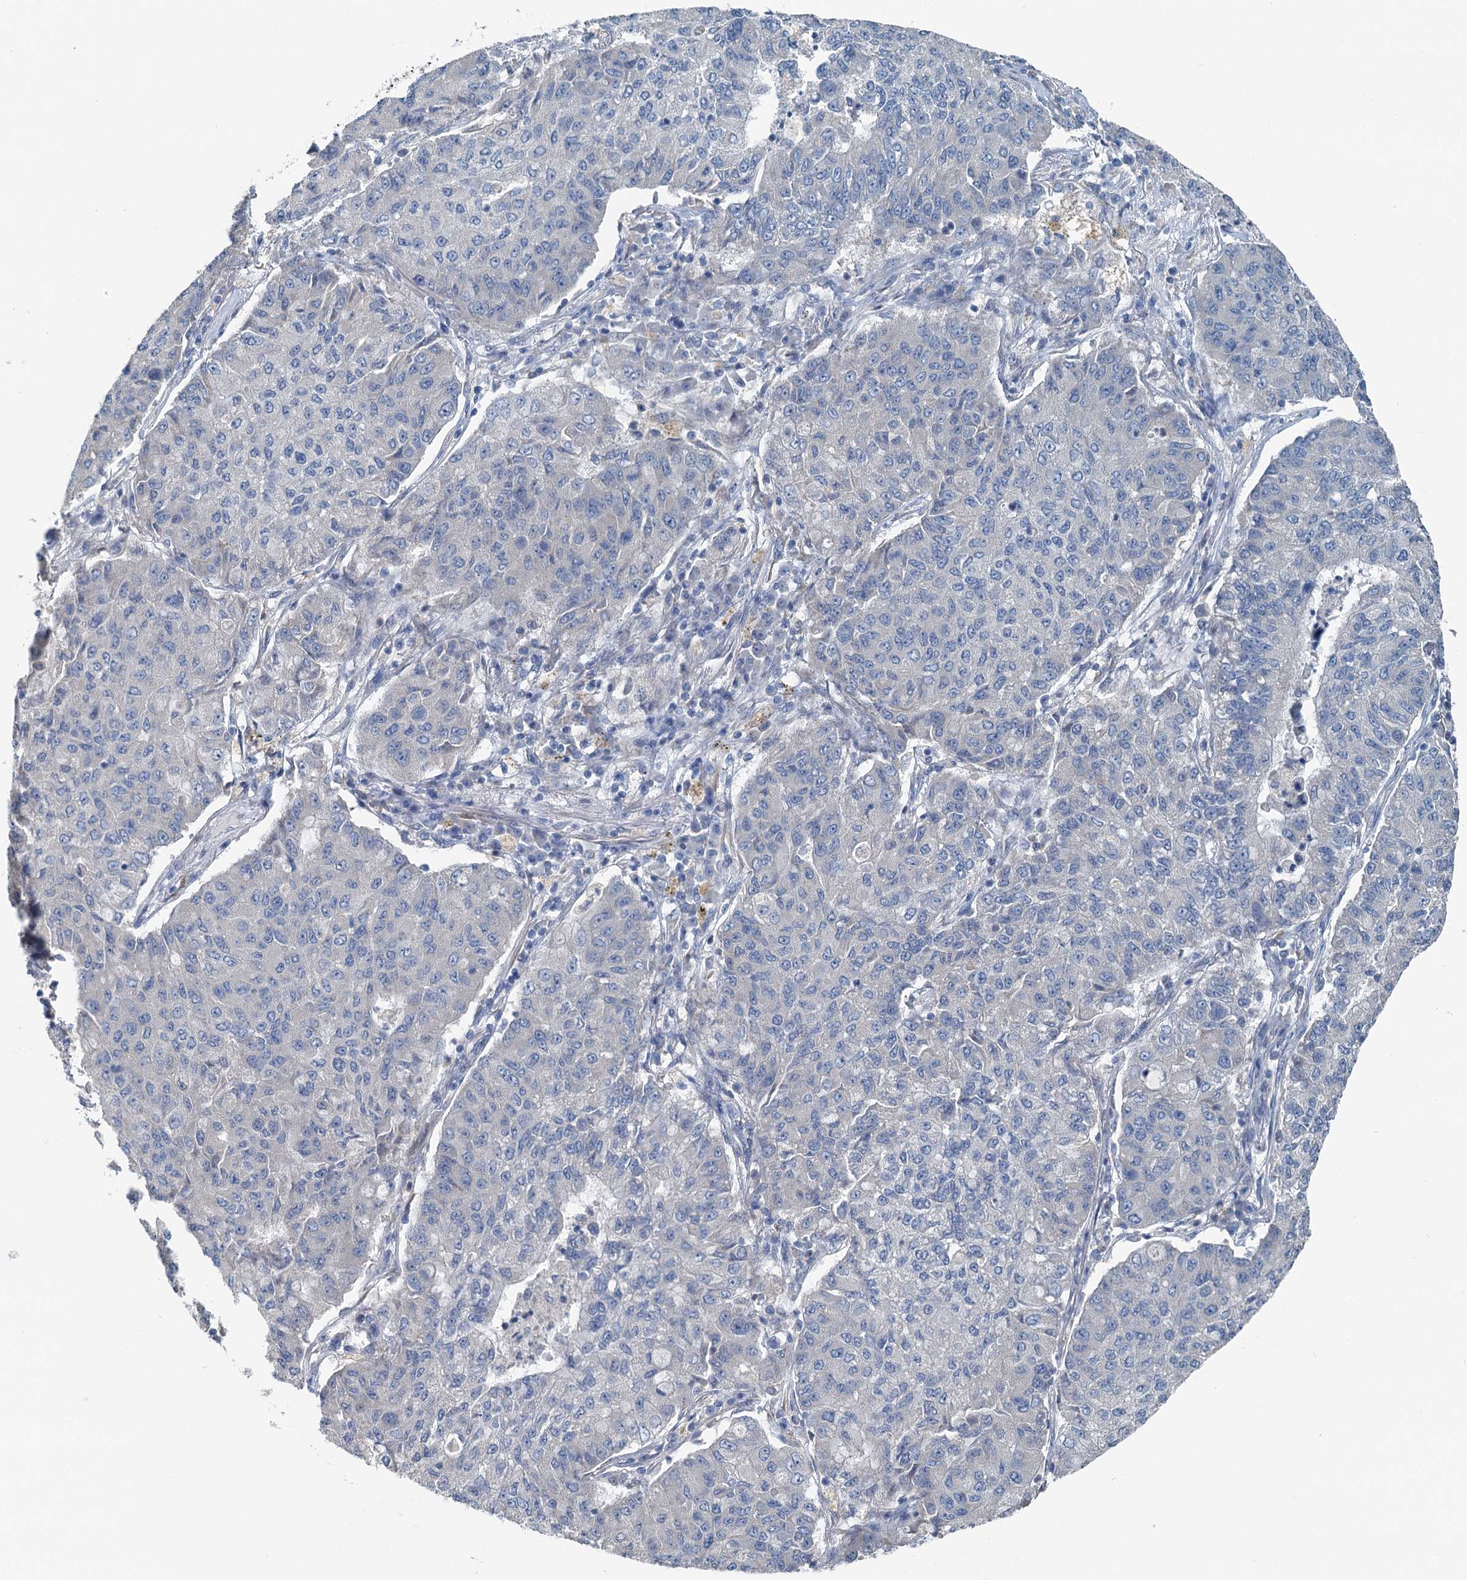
{"staining": {"intensity": "negative", "quantity": "none", "location": "none"}, "tissue": "lung cancer", "cell_type": "Tumor cells", "image_type": "cancer", "snomed": [{"axis": "morphology", "description": "Squamous cell carcinoma, NOS"}, {"axis": "topography", "description": "Lung"}], "caption": "A high-resolution micrograph shows immunohistochemistry (IHC) staining of squamous cell carcinoma (lung), which demonstrates no significant positivity in tumor cells.", "gene": "C6orf120", "patient": {"sex": "male", "age": 74}}